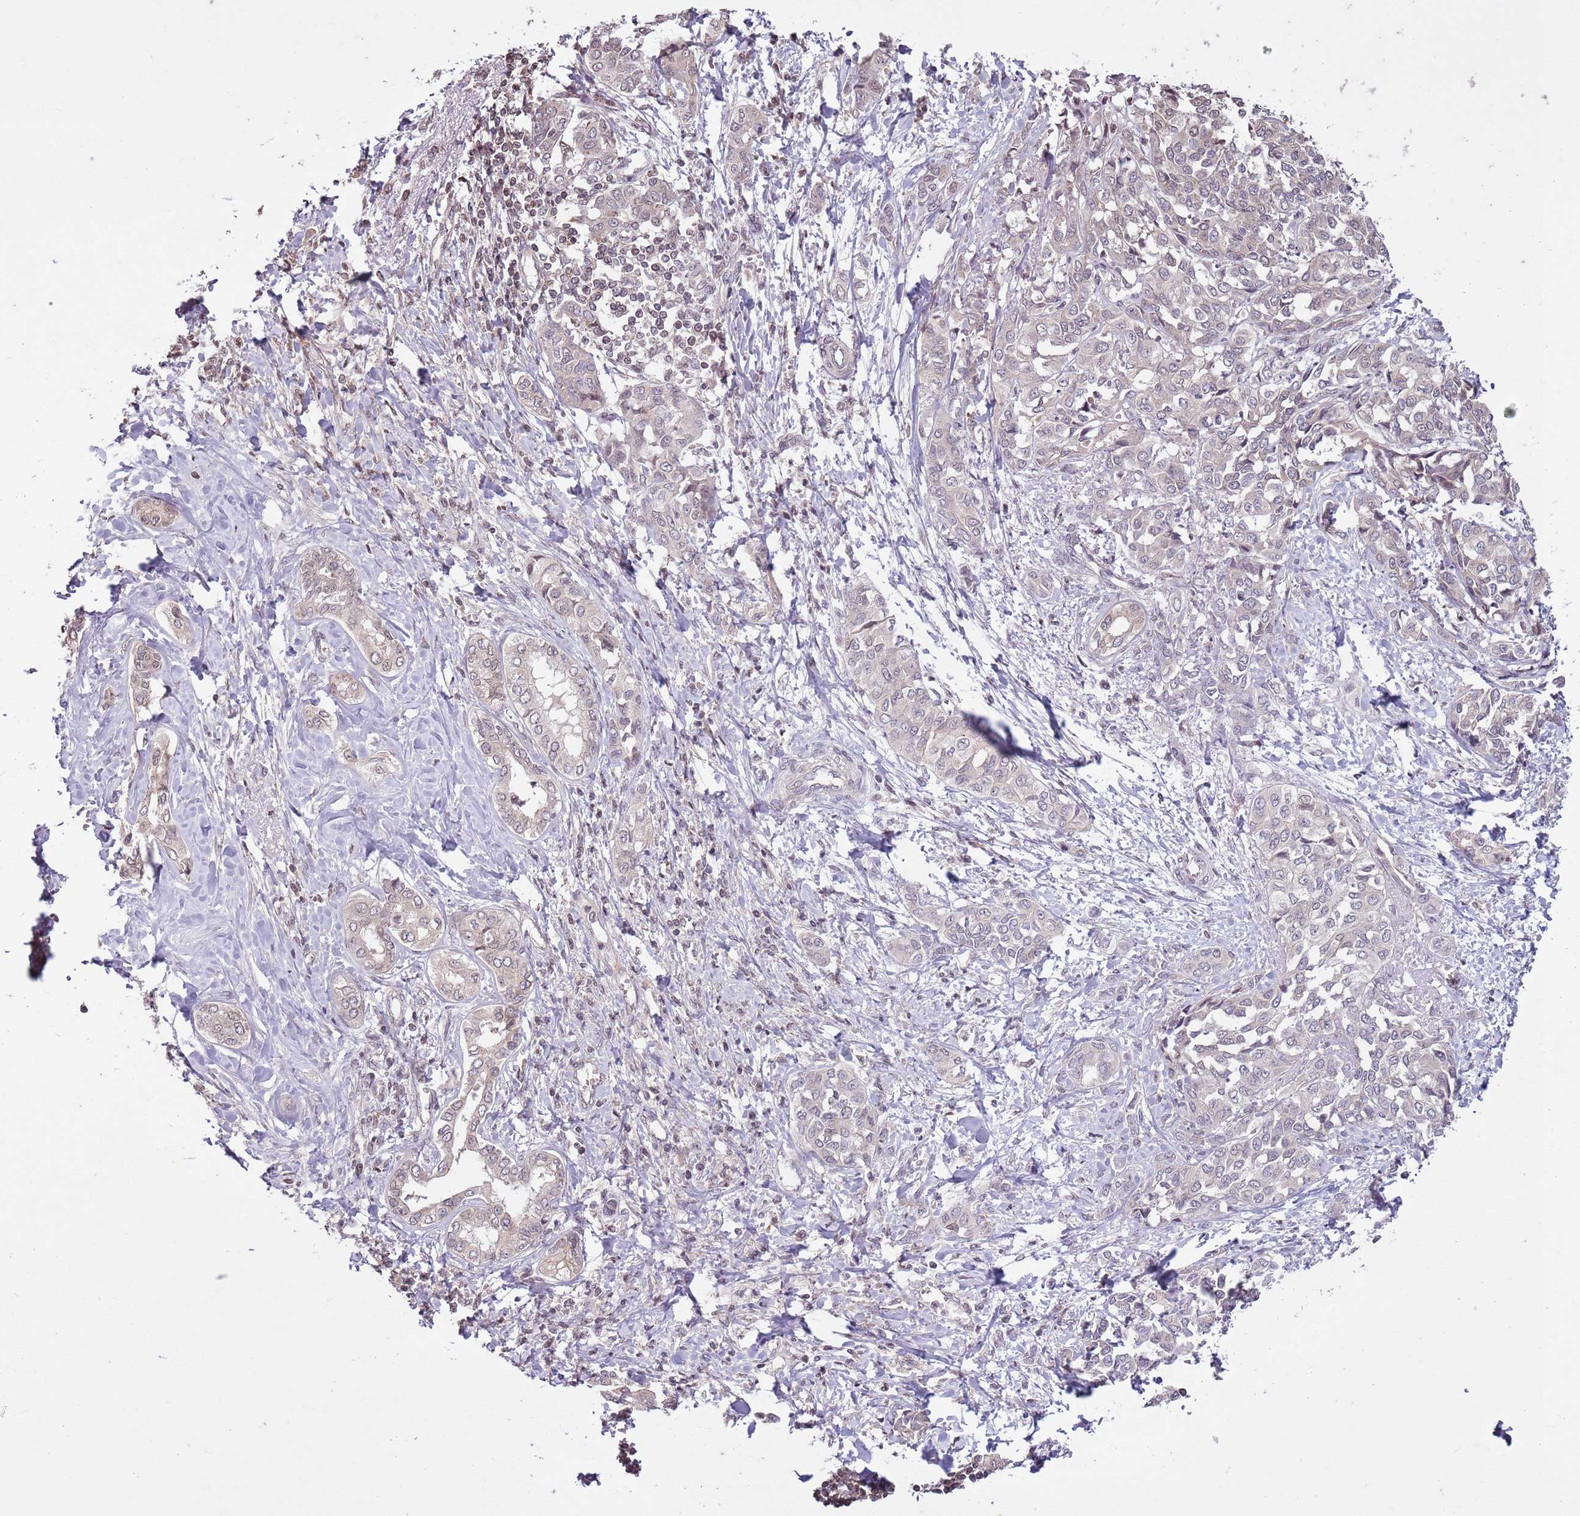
{"staining": {"intensity": "weak", "quantity": "25%-75%", "location": "cytoplasmic/membranous,nuclear"}, "tissue": "liver cancer", "cell_type": "Tumor cells", "image_type": "cancer", "snomed": [{"axis": "morphology", "description": "Cholangiocarcinoma"}, {"axis": "topography", "description": "Liver"}], "caption": "Protein staining by IHC displays weak cytoplasmic/membranous and nuclear staining in approximately 25%-75% of tumor cells in cholangiocarcinoma (liver). Immunohistochemistry stains the protein of interest in brown and the nuclei are stained blue.", "gene": "CAPN9", "patient": {"sex": "female", "age": 77}}